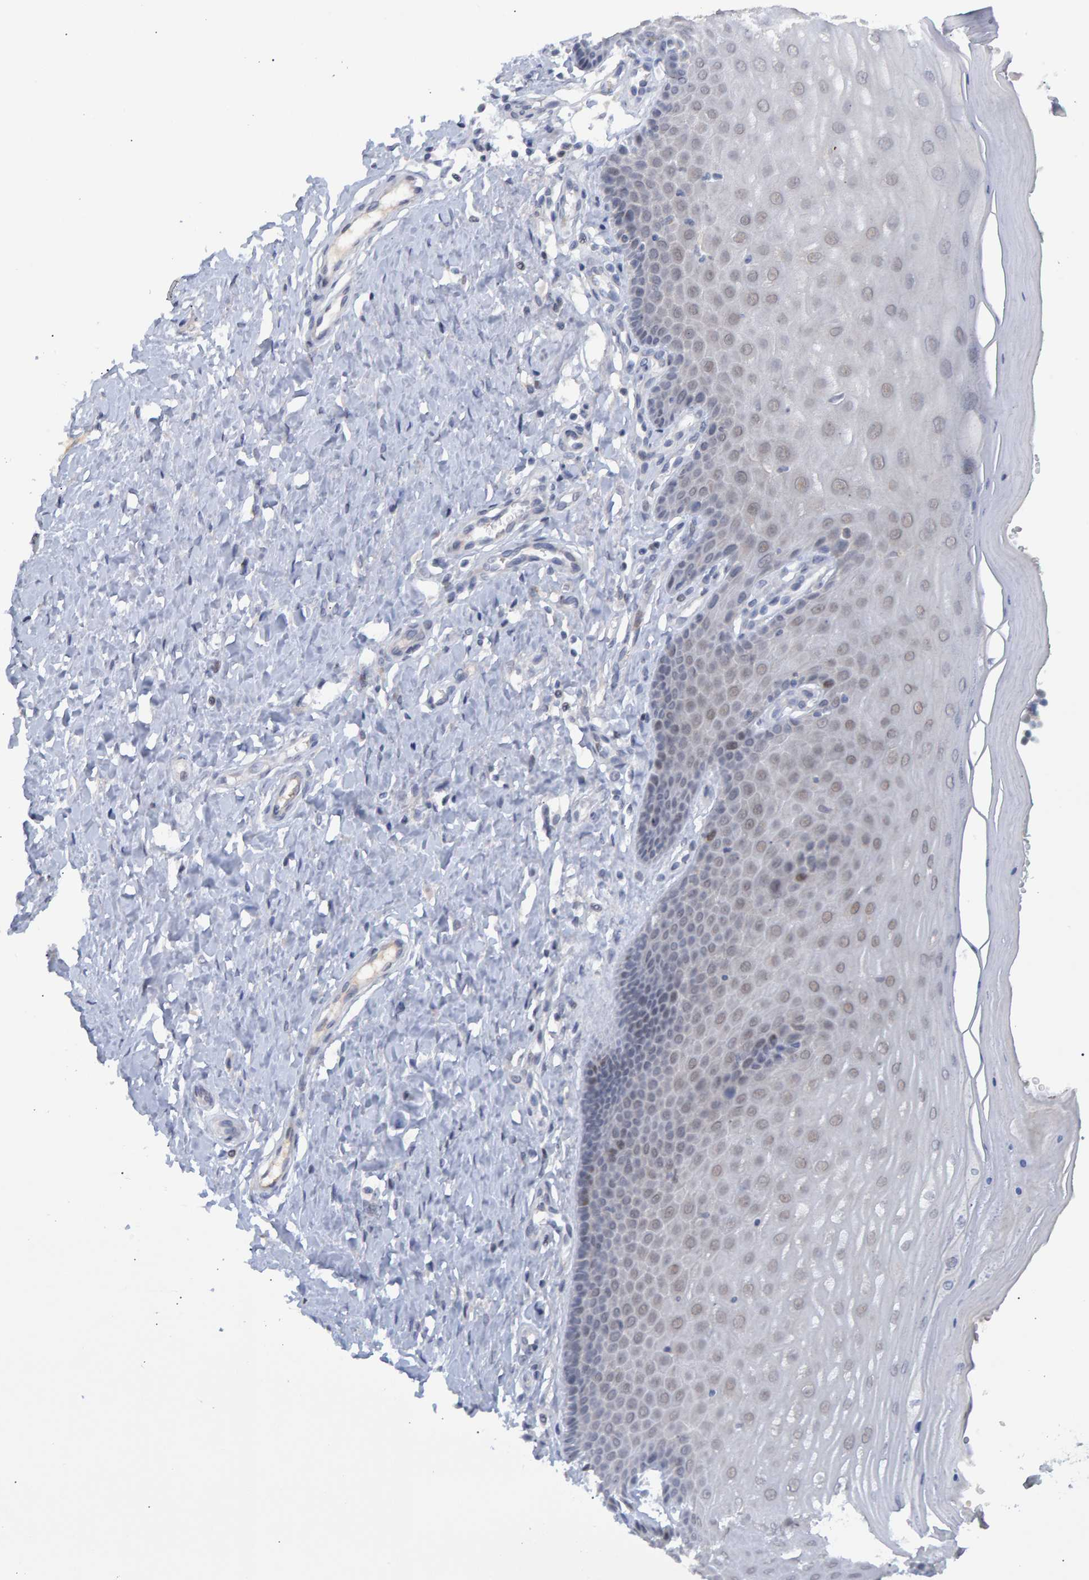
{"staining": {"intensity": "negative", "quantity": "none", "location": "none"}, "tissue": "cervix", "cell_type": "Glandular cells", "image_type": "normal", "snomed": [{"axis": "morphology", "description": "Normal tissue, NOS"}, {"axis": "topography", "description": "Cervix"}], "caption": "Glandular cells show no significant positivity in benign cervix. (DAB (3,3'-diaminobenzidine) immunohistochemistry visualized using brightfield microscopy, high magnification).", "gene": "ESRP1", "patient": {"sex": "female", "age": 55}}